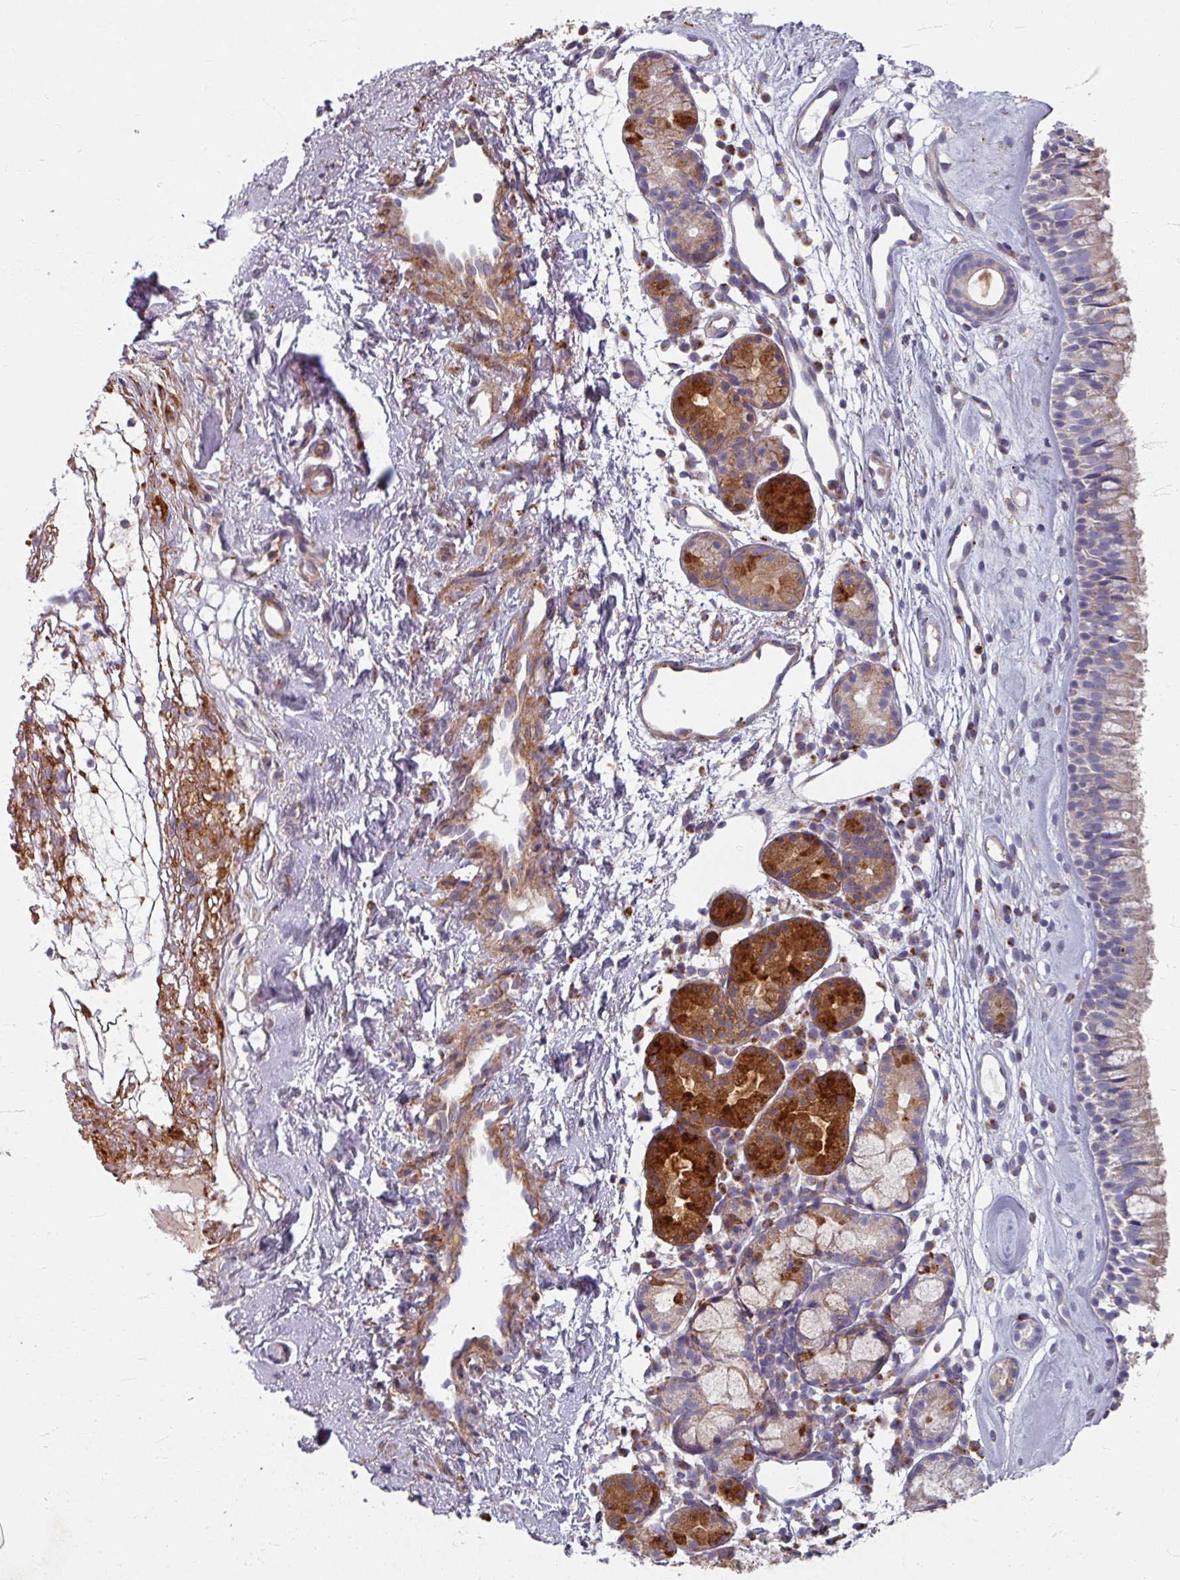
{"staining": {"intensity": "weak", "quantity": "<25%", "location": "cytoplasmic/membranous"}, "tissue": "nasopharynx", "cell_type": "Respiratory epithelial cells", "image_type": "normal", "snomed": [{"axis": "morphology", "description": "Normal tissue, NOS"}, {"axis": "topography", "description": "Nasopharynx"}], "caption": "Respiratory epithelial cells are negative for protein expression in unremarkable human nasopharynx.", "gene": "GABARAPL1", "patient": {"sex": "male", "age": 82}}